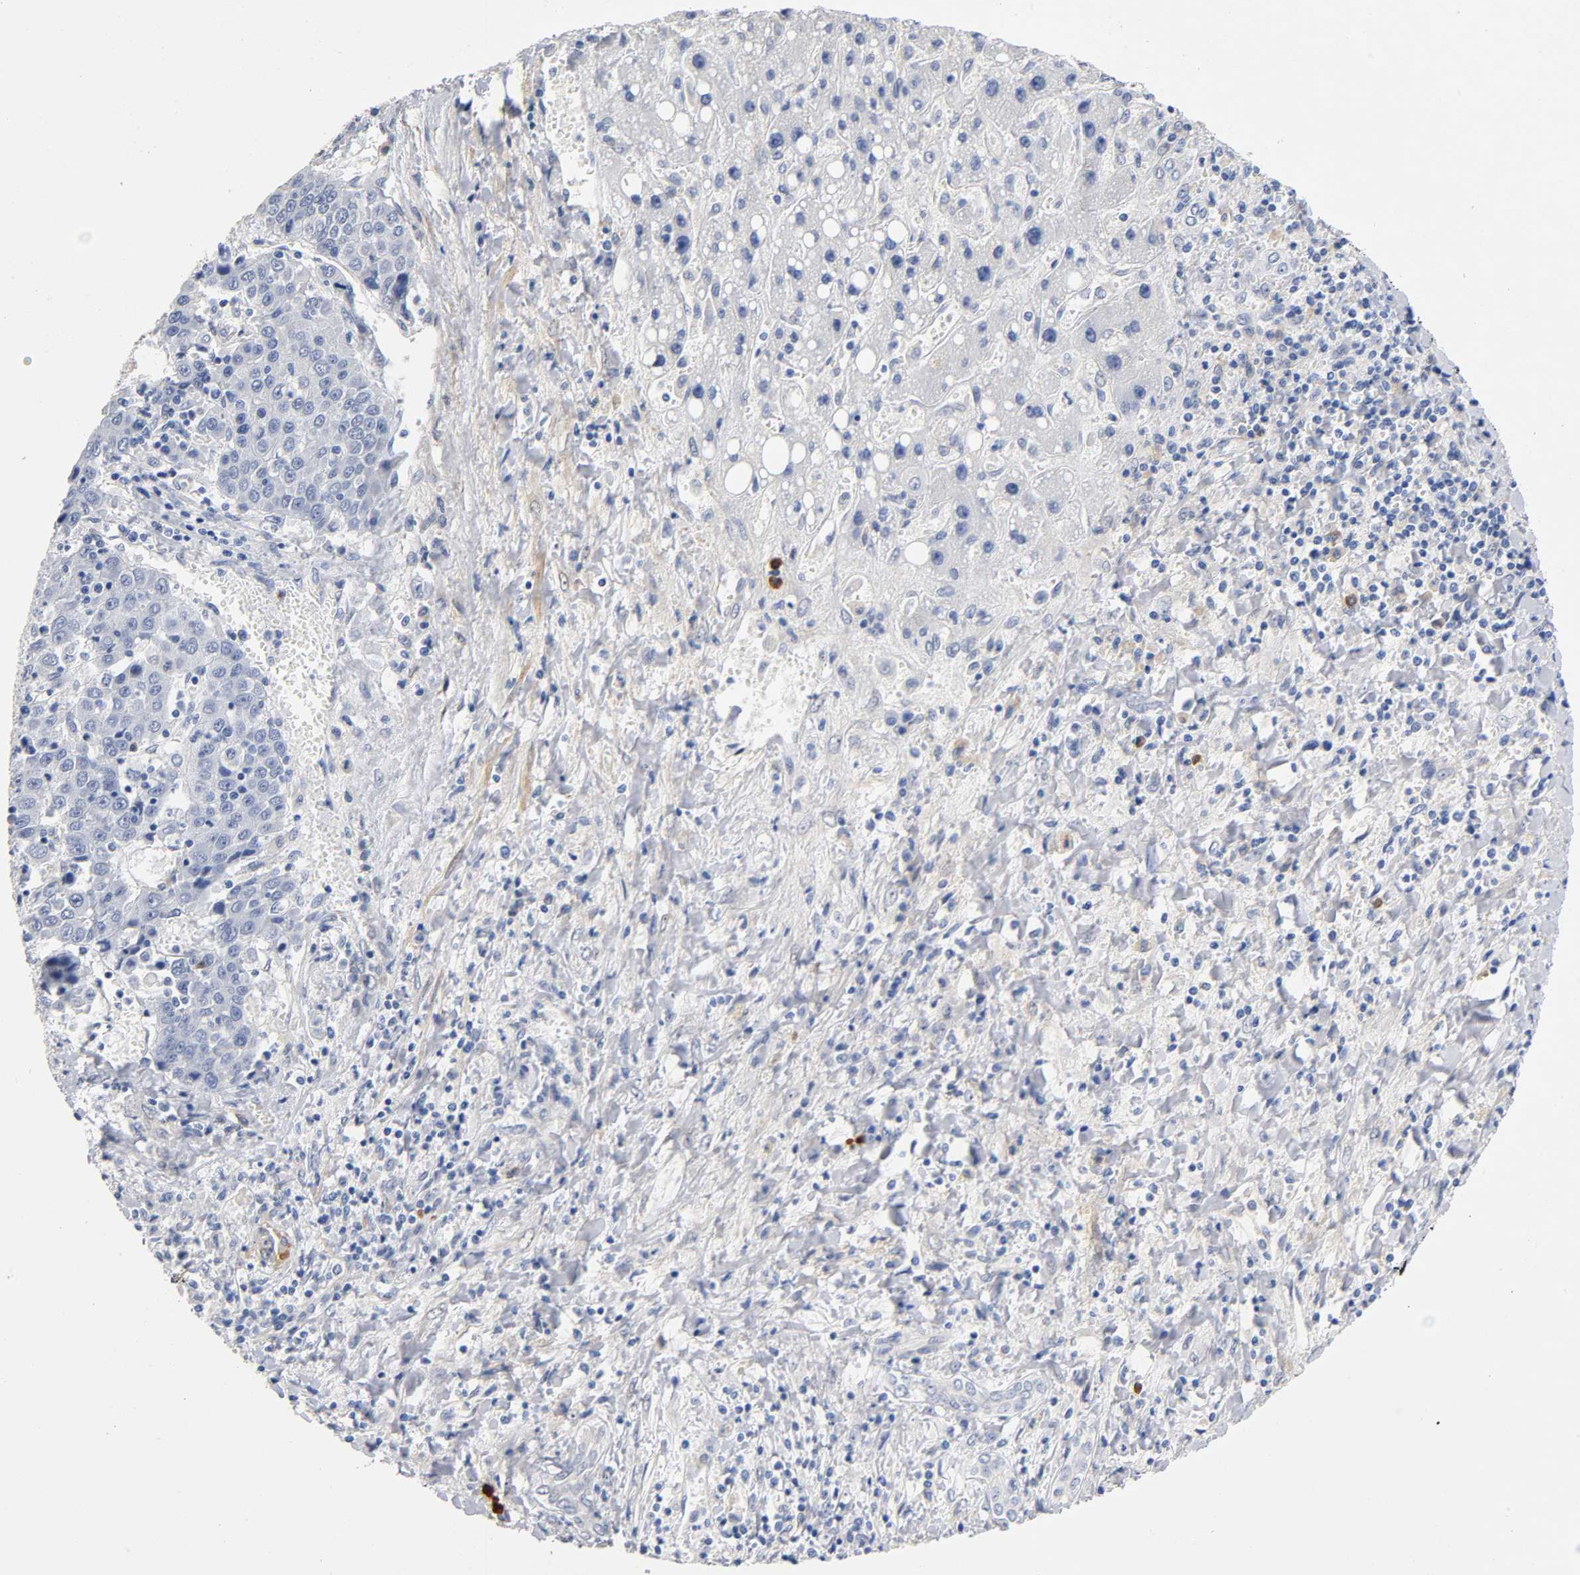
{"staining": {"intensity": "negative", "quantity": "none", "location": "none"}, "tissue": "liver cancer", "cell_type": "Tumor cells", "image_type": "cancer", "snomed": [{"axis": "morphology", "description": "Carcinoma, Hepatocellular, NOS"}, {"axis": "topography", "description": "Liver"}], "caption": "IHC of liver cancer demonstrates no staining in tumor cells. The staining was performed using DAB (3,3'-diaminobenzidine) to visualize the protein expression in brown, while the nuclei were stained in blue with hematoxylin (Magnification: 20x).", "gene": "TNC", "patient": {"sex": "female", "age": 53}}